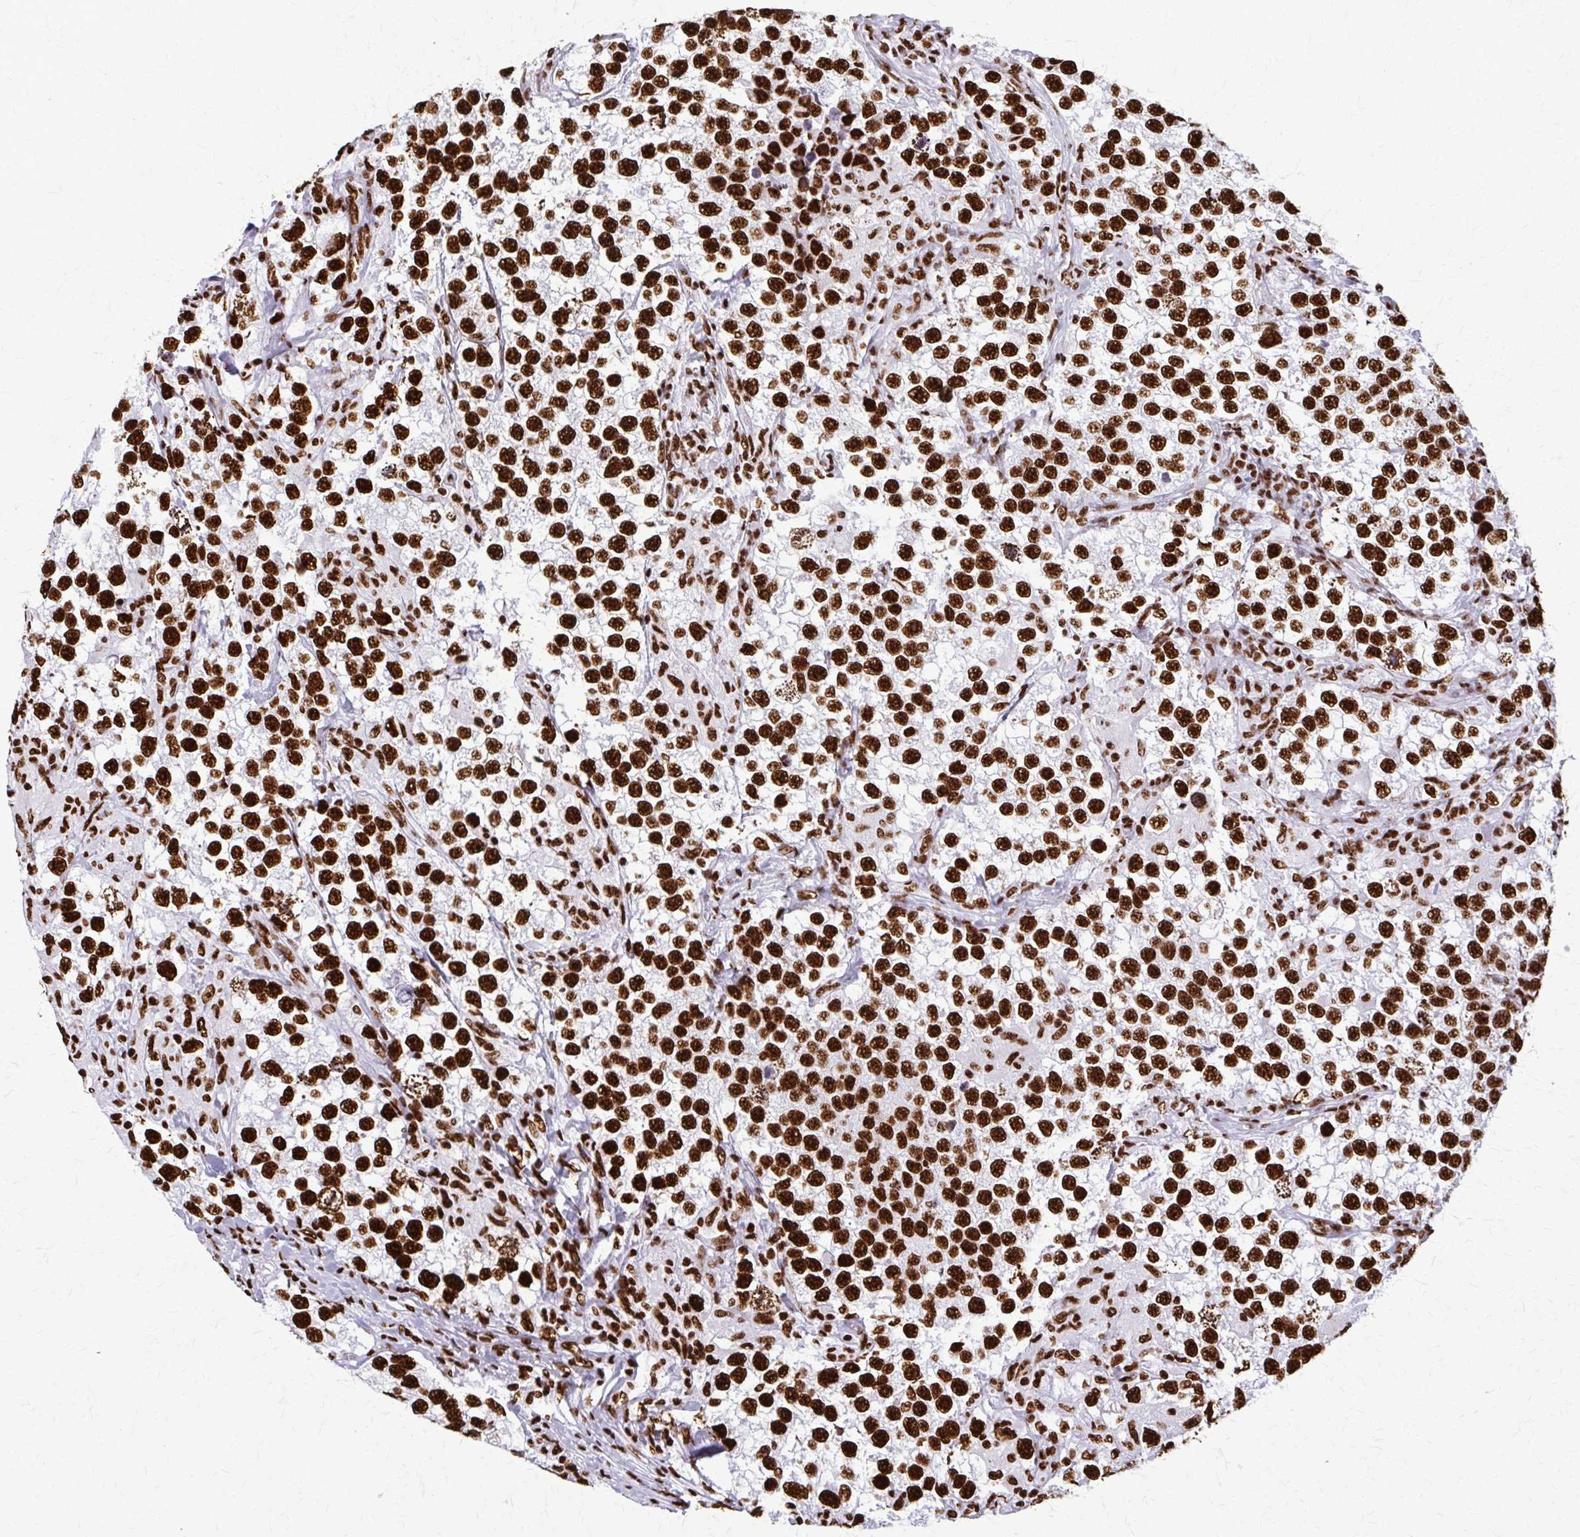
{"staining": {"intensity": "strong", "quantity": ">75%", "location": "nuclear"}, "tissue": "testis cancer", "cell_type": "Tumor cells", "image_type": "cancer", "snomed": [{"axis": "morphology", "description": "Seminoma, NOS"}, {"axis": "topography", "description": "Testis"}], "caption": "Testis seminoma was stained to show a protein in brown. There is high levels of strong nuclear positivity in approximately >75% of tumor cells.", "gene": "SFPQ", "patient": {"sex": "male", "age": 46}}